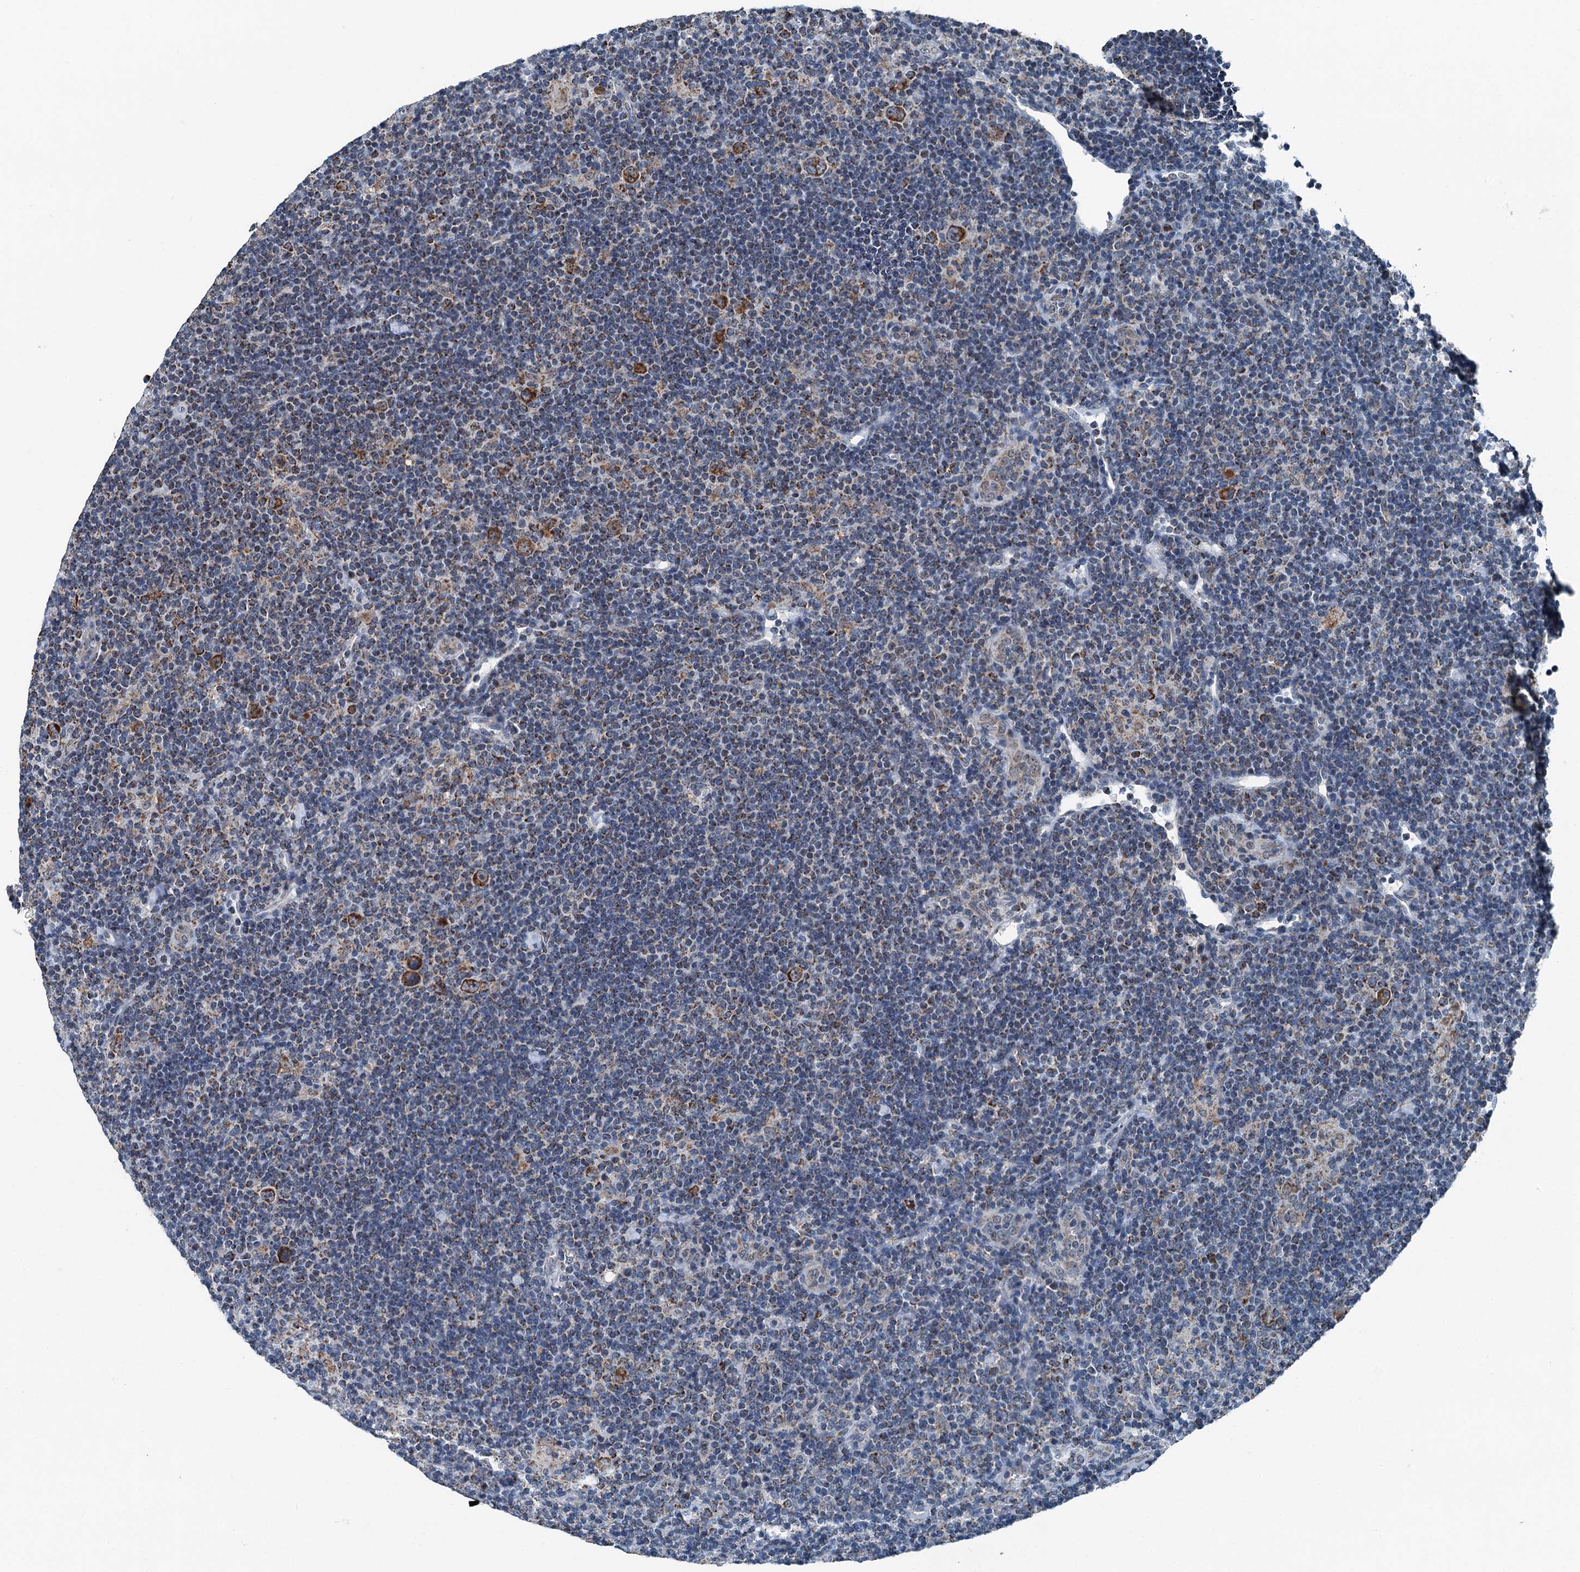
{"staining": {"intensity": "strong", "quantity": ">75%", "location": "cytoplasmic/membranous"}, "tissue": "lymphoma", "cell_type": "Tumor cells", "image_type": "cancer", "snomed": [{"axis": "morphology", "description": "Hodgkin's disease, NOS"}, {"axis": "topography", "description": "Lymph node"}], "caption": "IHC staining of Hodgkin's disease, which demonstrates high levels of strong cytoplasmic/membranous expression in about >75% of tumor cells indicating strong cytoplasmic/membranous protein staining. The staining was performed using DAB (3,3'-diaminobenzidine) (brown) for protein detection and nuclei were counterstained in hematoxylin (blue).", "gene": "TRPT1", "patient": {"sex": "female", "age": 57}}